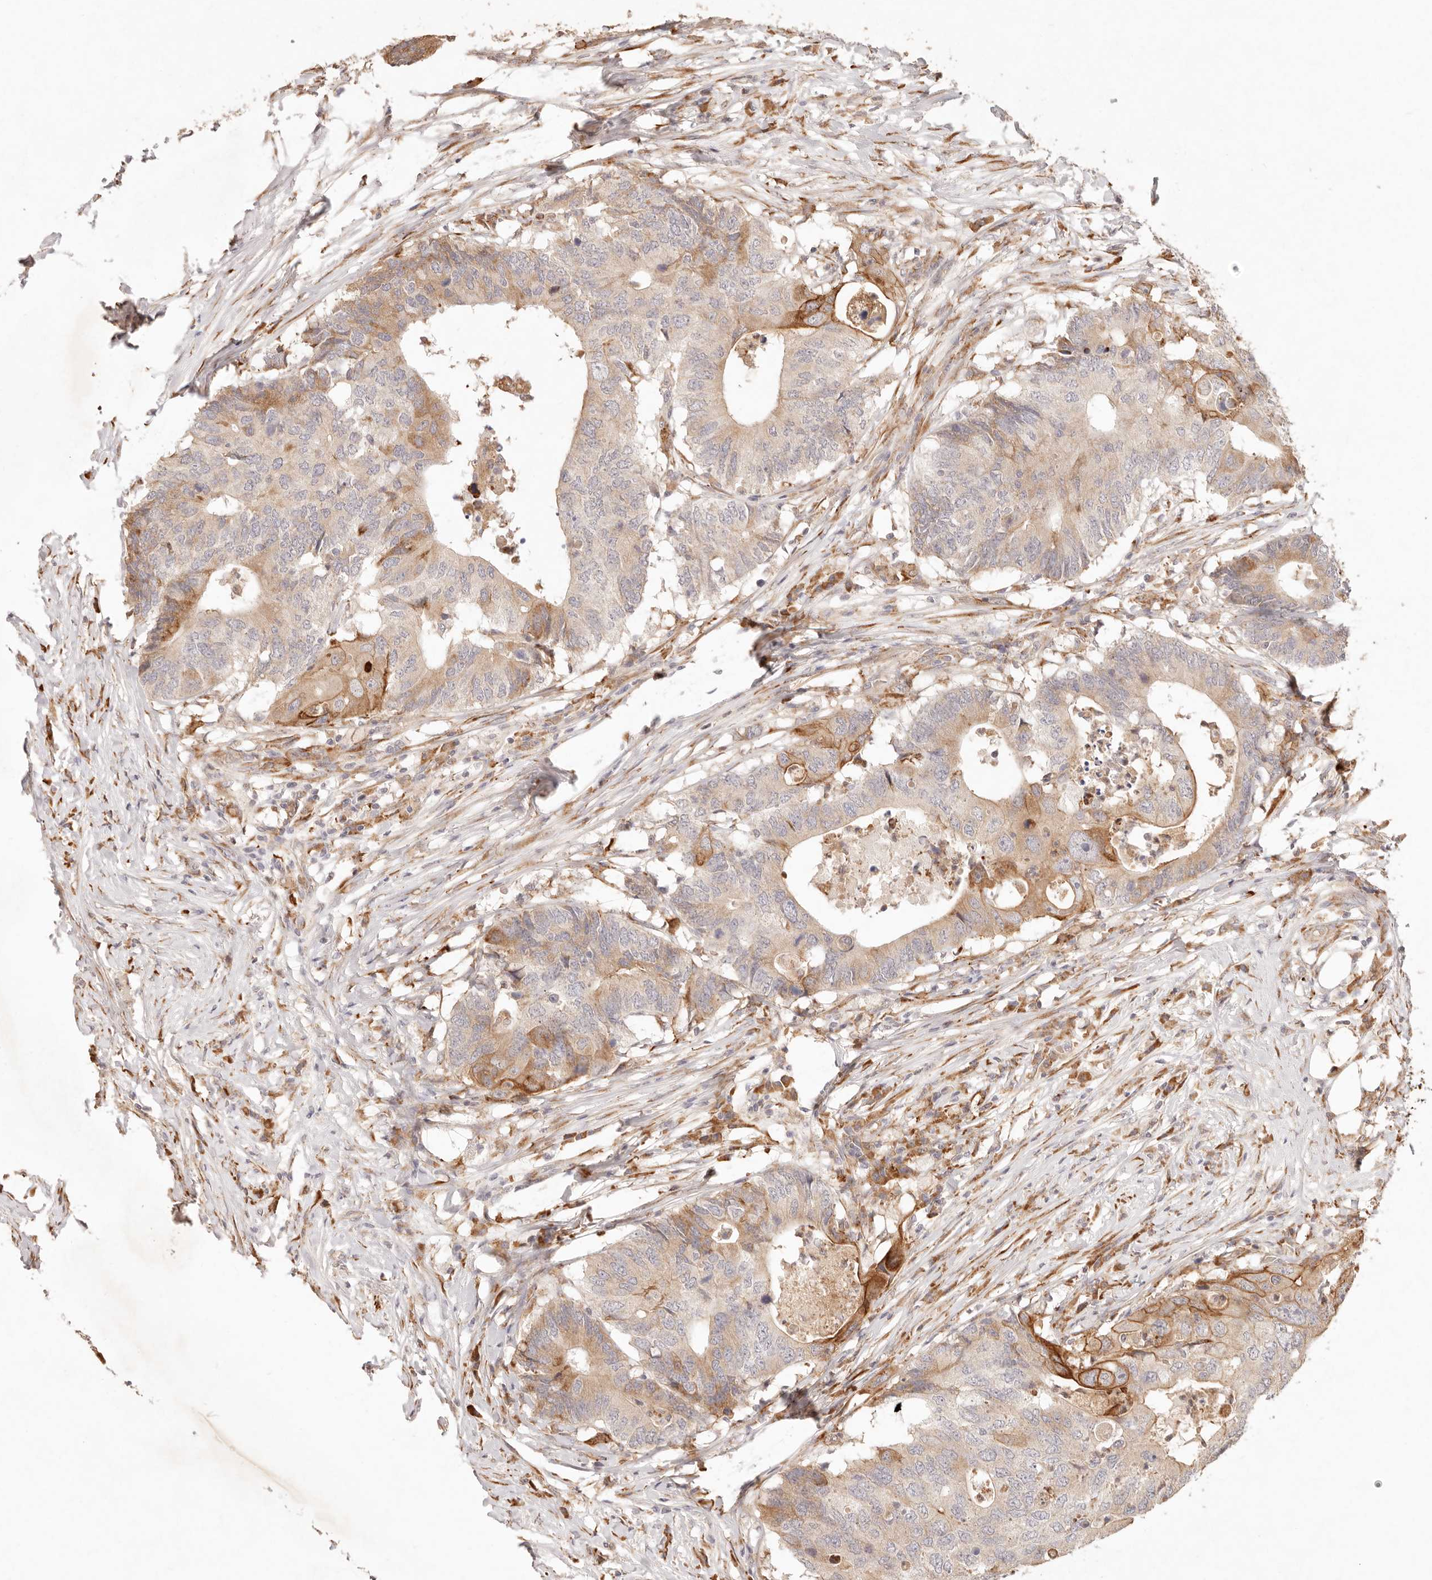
{"staining": {"intensity": "moderate", "quantity": ">75%", "location": "cytoplasmic/membranous"}, "tissue": "colorectal cancer", "cell_type": "Tumor cells", "image_type": "cancer", "snomed": [{"axis": "morphology", "description": "Adenocarcinoma, NOS"}, {"axis": "topography", "description": "Colon"}], "caption": "Brown immunohistochemical staining in human adenocarcinoma (colorectal) demonstrates moderate cytoplasmic/membranous expression in approximately >75% of tumor cells.", "gene": "C1orf127", "patient": {"sex": "male", "age": 71}}